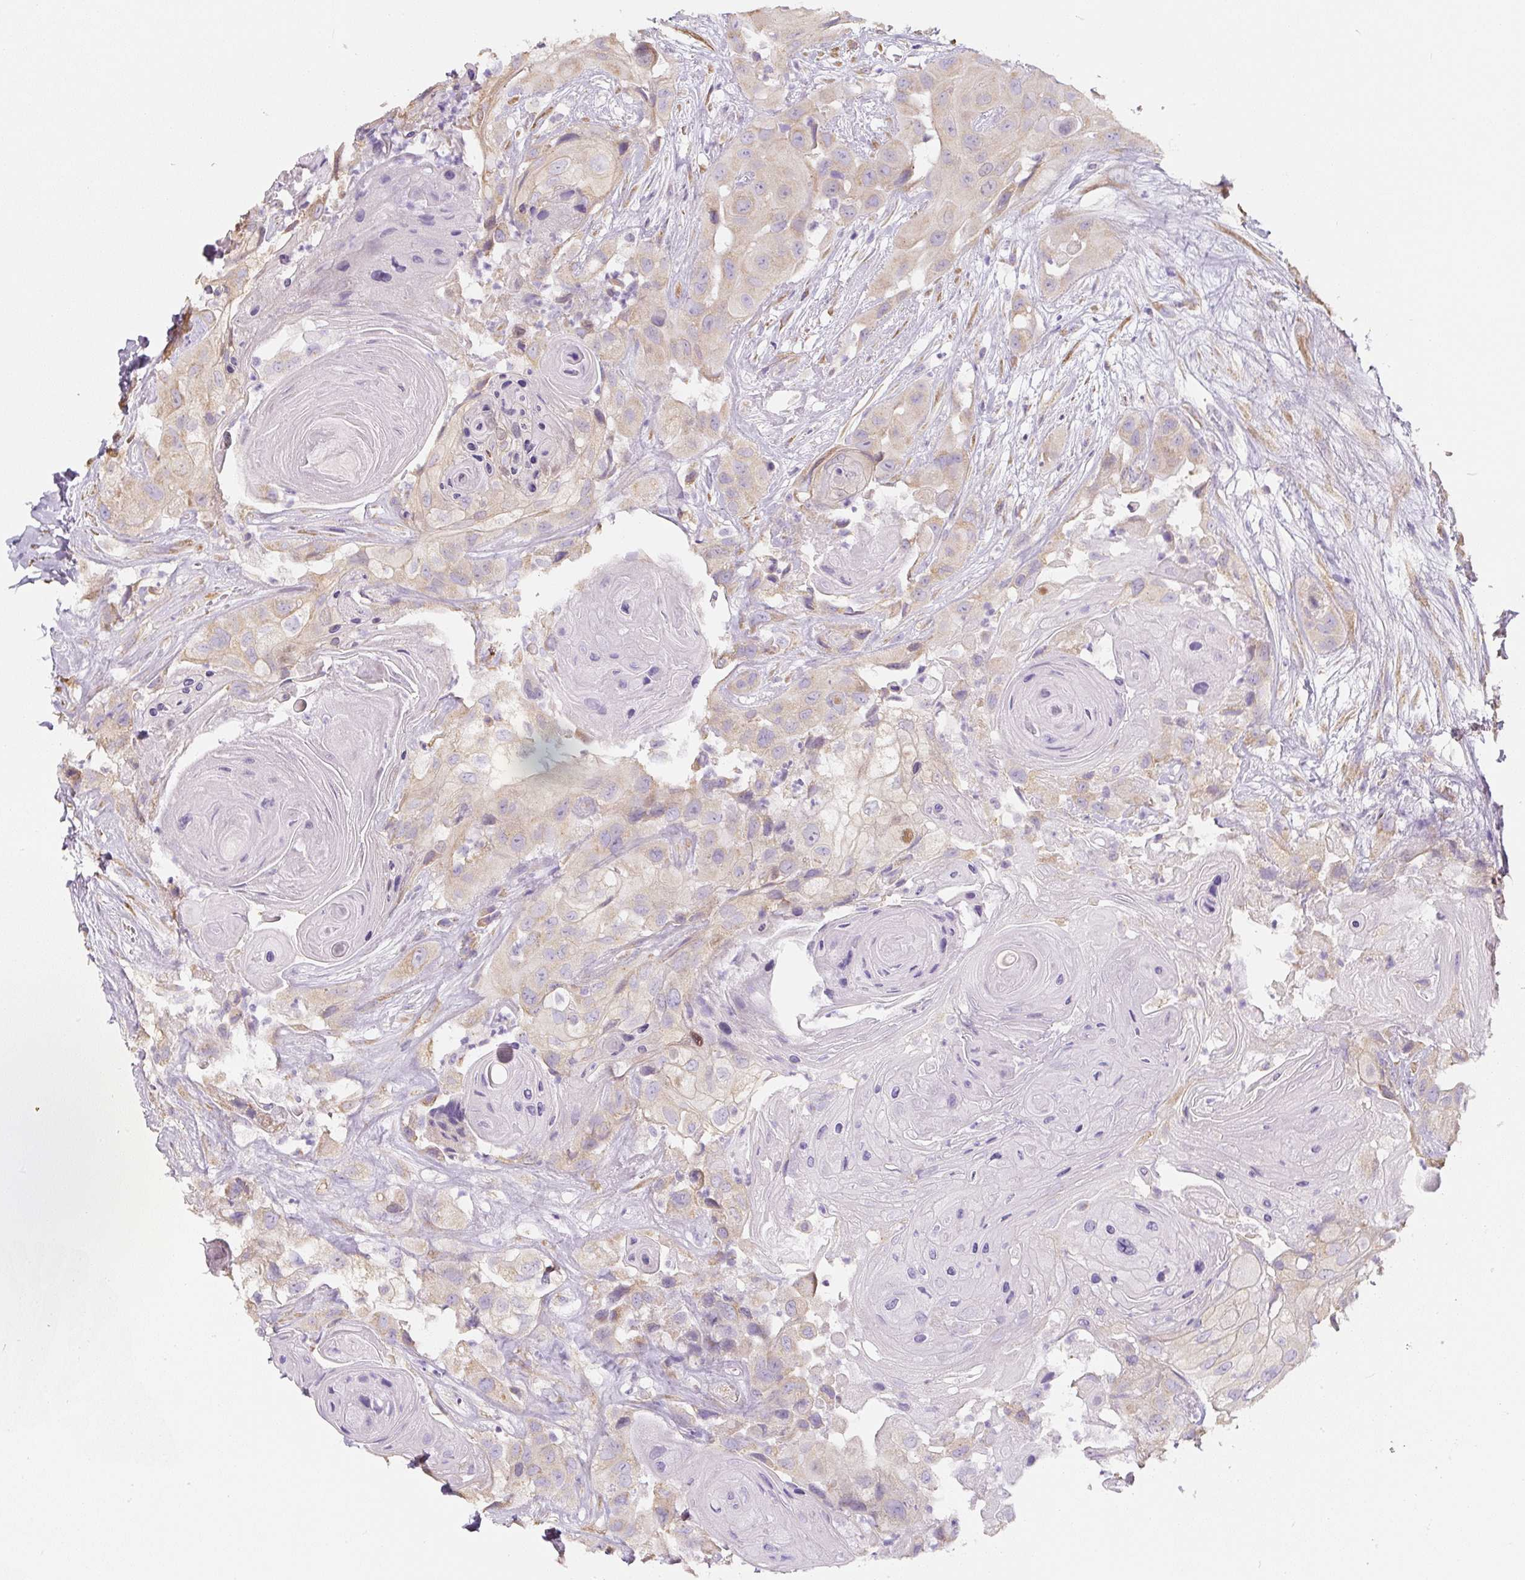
{"staining": {"intensity": "weak", "quantity": ">75%", "location": "cytoplasmic/membranous"}, "tissue": "head and neck cancer", "cell_type": "Tumor cells", "image_type": "cancer", "snomed": [{"axis": "morphology", "description": "Squamous cell carcinoma, NOS"}, {"axis": "topography", "description": "Head-Neck"}], "caption": "IHC staining of squamous cell carcinoma (head and neck), which shows low levels of weak cytoplasmic/membranous positivity in about >75% of tumor cells indicating weak cytoplasmic/membranous protein staining. The staining was performed using DAB (brown) for protein detection and nuclei were counterstained in hematoxylin (blue).", "gene": "PWWP3B", "patient": {"sex": "male", "age": 83}}